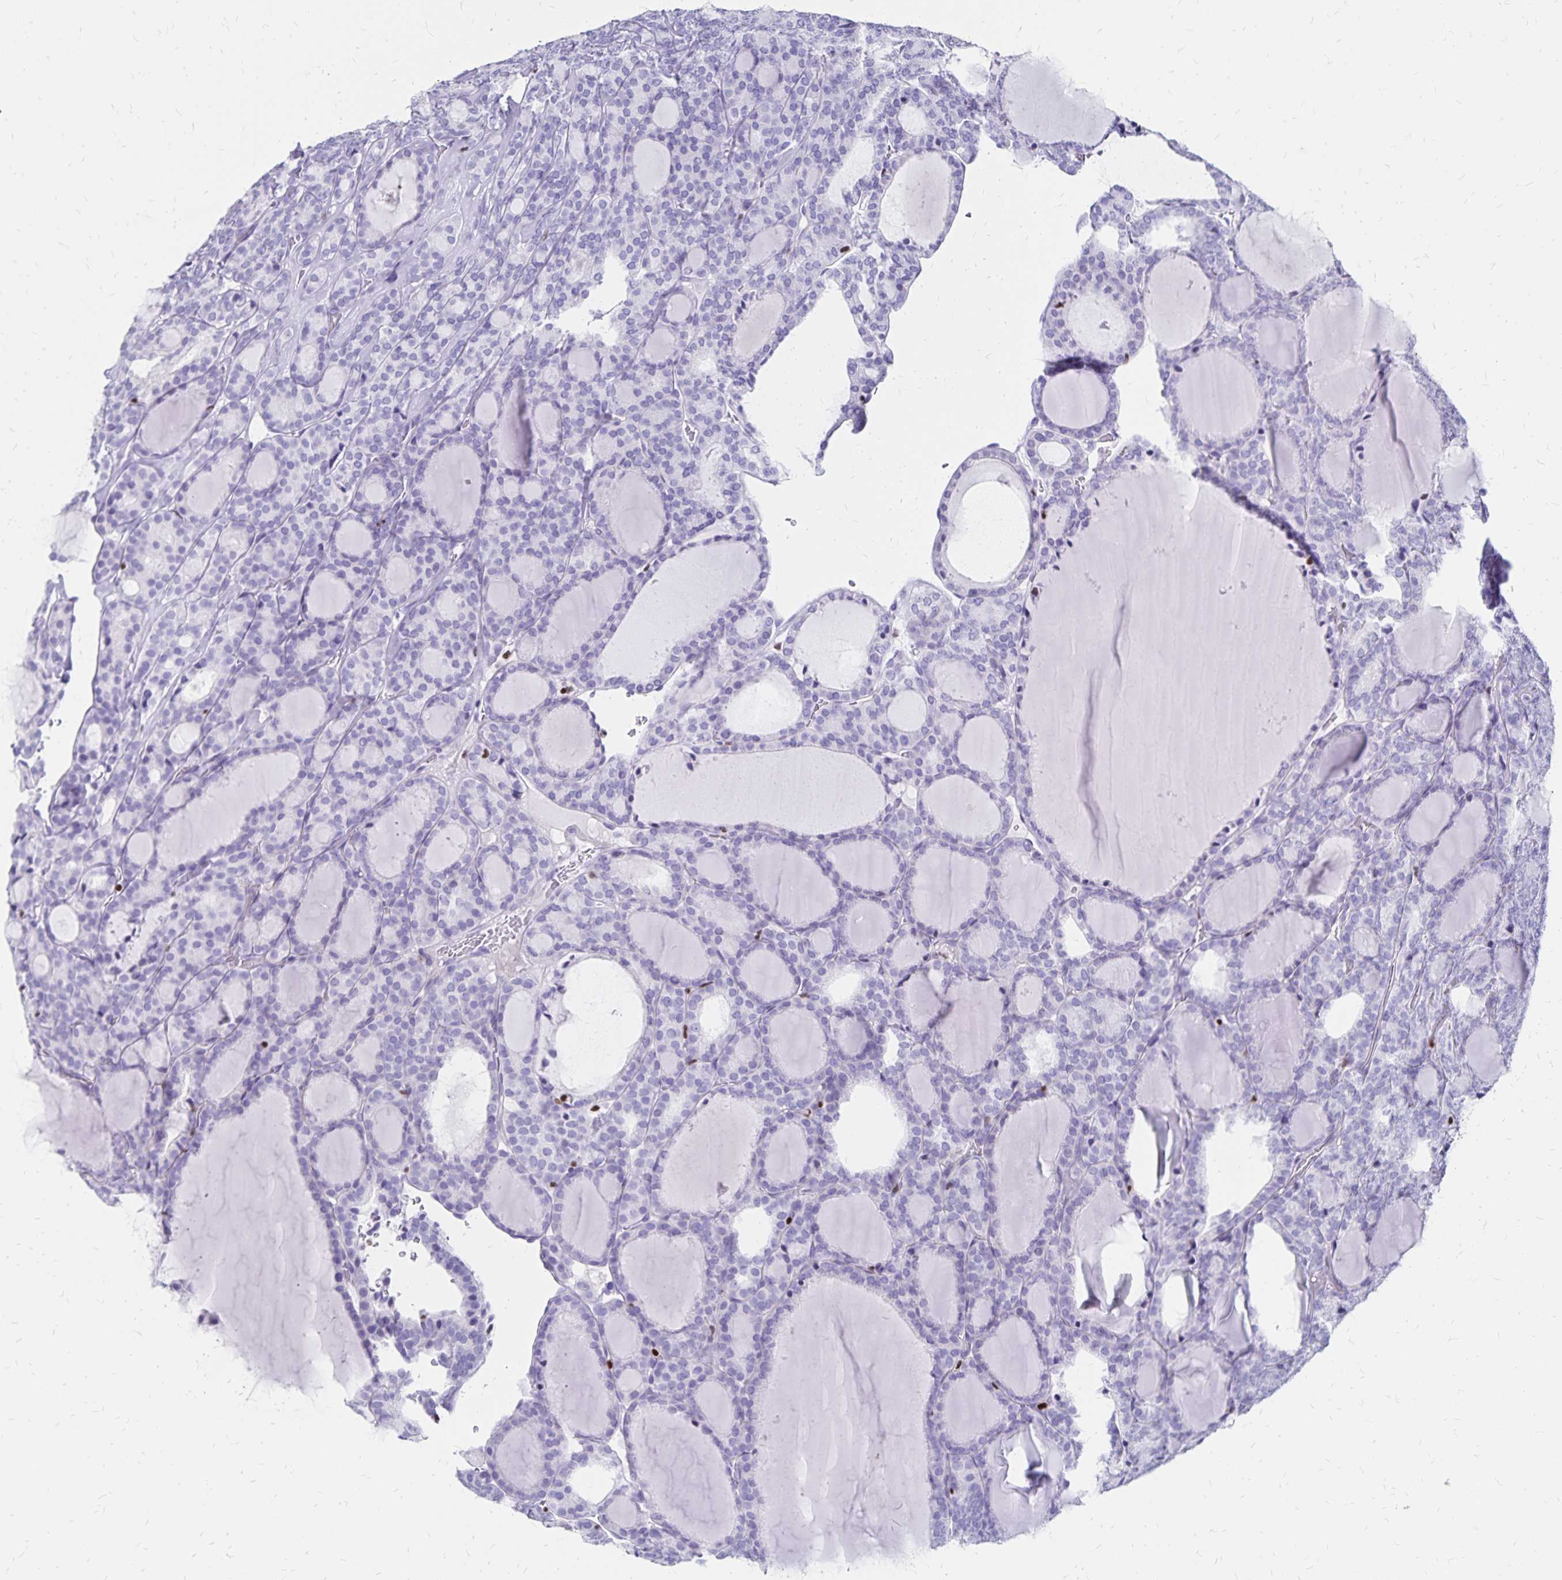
{"staining": {"intensity": "negative", "quantity": "none", "location": "none"}, "tissue": "thyroid cancer", "cell_type": "Tumor cells", "image_type": "cancer", "snomed": [{"axis": "morphology", "description": "Follicular adenoma carcinoma, NOS"}, {"axis": "topography", "description": "Thyroid gland"}], "caption": "This is a photomicrograph of immunohistochemistry (IHC) staining of follicular adenoma carcinoma (thyroid), which shows no staining in tumor cells.", "gene": "IKZF1", "patient": {"sex": "male", "age": 74}}